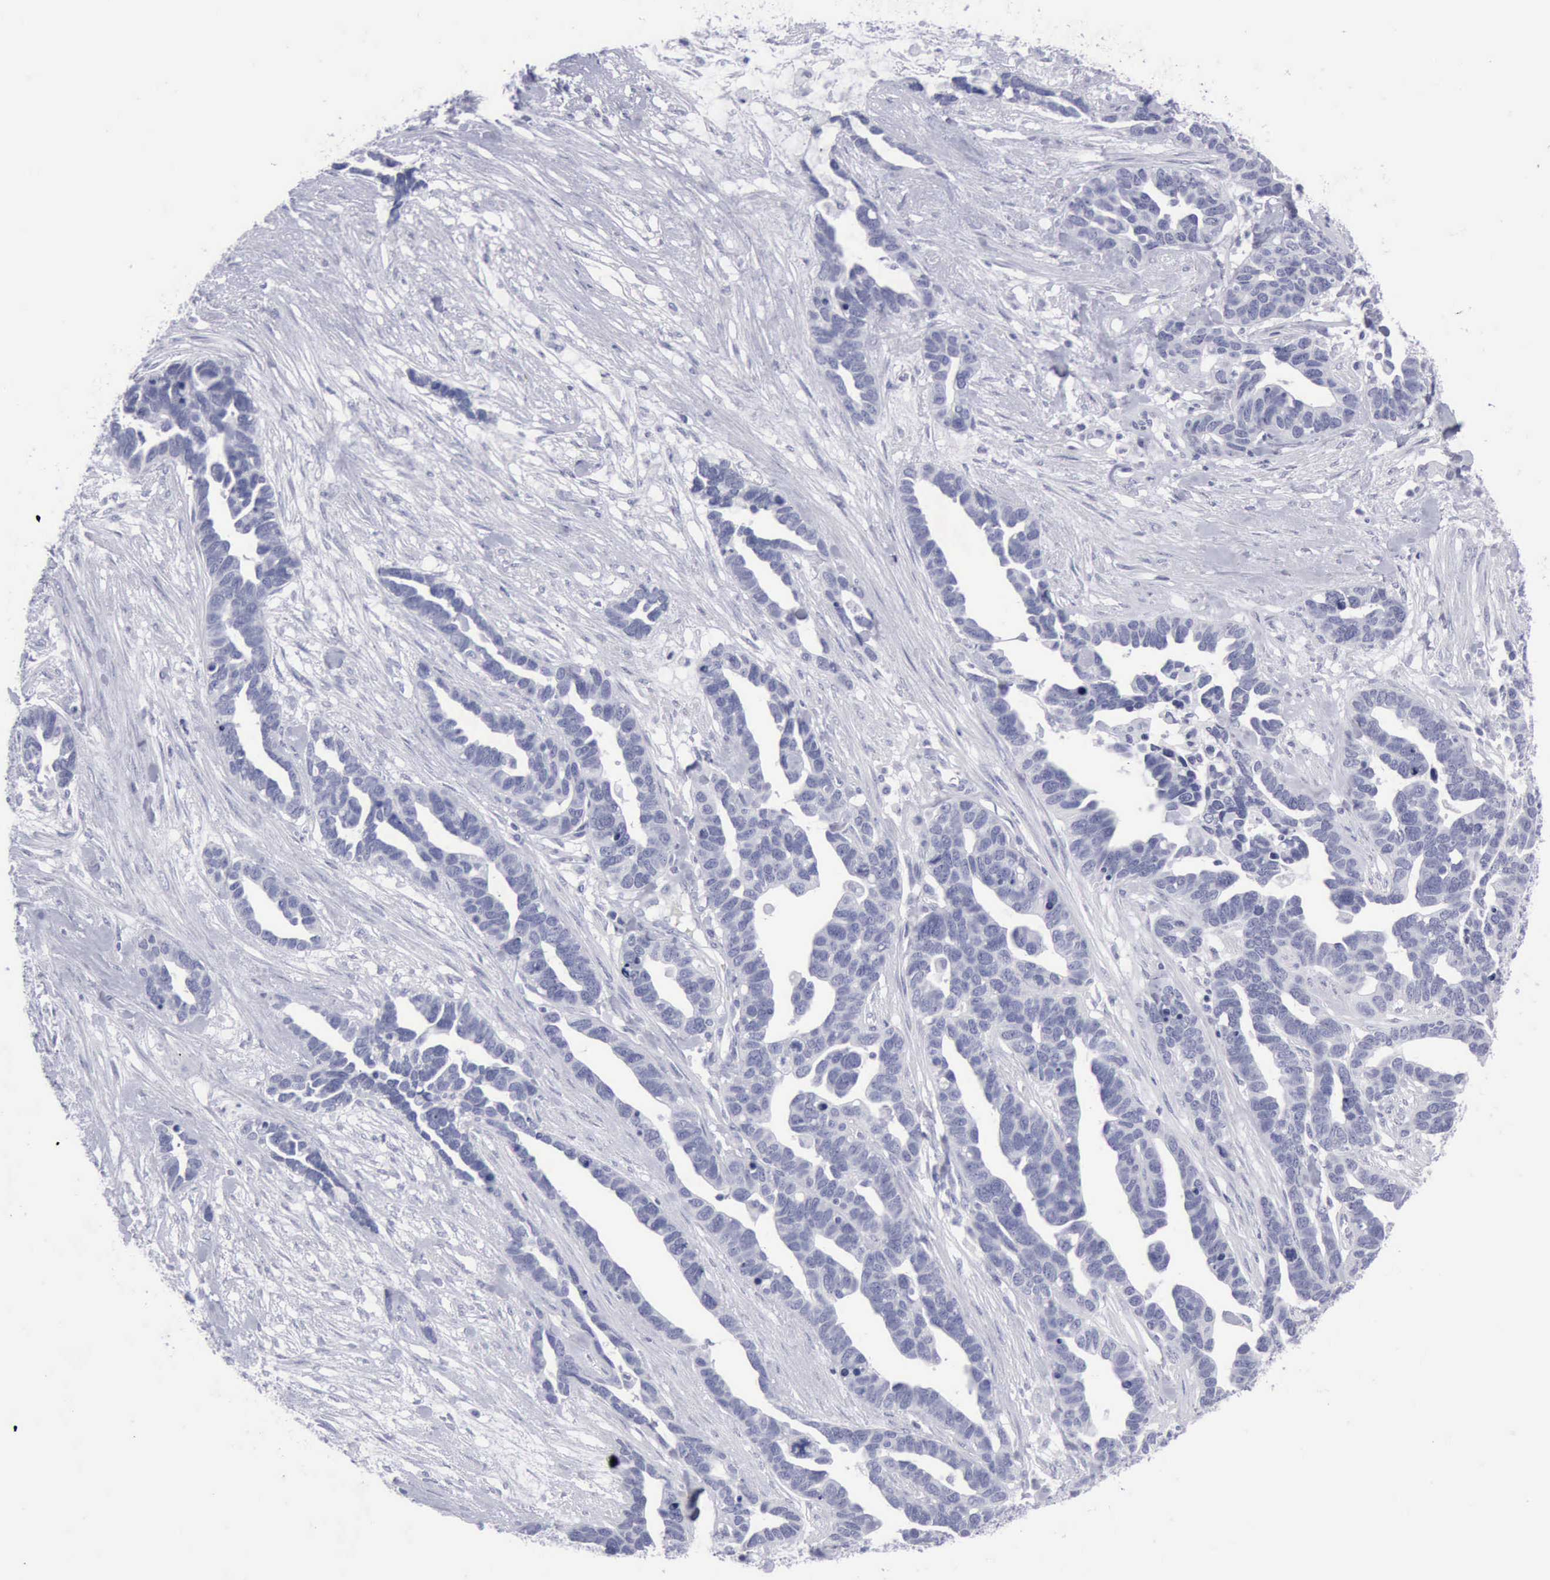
{"staining": {"intensity": "negative", "quantity": "none", "location": "none"}, "tissue": "ovarian cancer", "cell_type": "Tumor cells", "image_type": "cancer", "snomed": [{"axis": "morphology", "description": "Cystadenocarcinoma, serous, NOS"}, {"axis": "topography", "description": "Ovary"}], "caption": "Immunohistochemistry (IHC) of ovarian serous cystadenocarcinoma demonstrates no staining in tumor cells. (IHC, brightfield microscopy, high magnification).", "gene": "KRT13", "patient": {"sex": "female", "age": 54}}